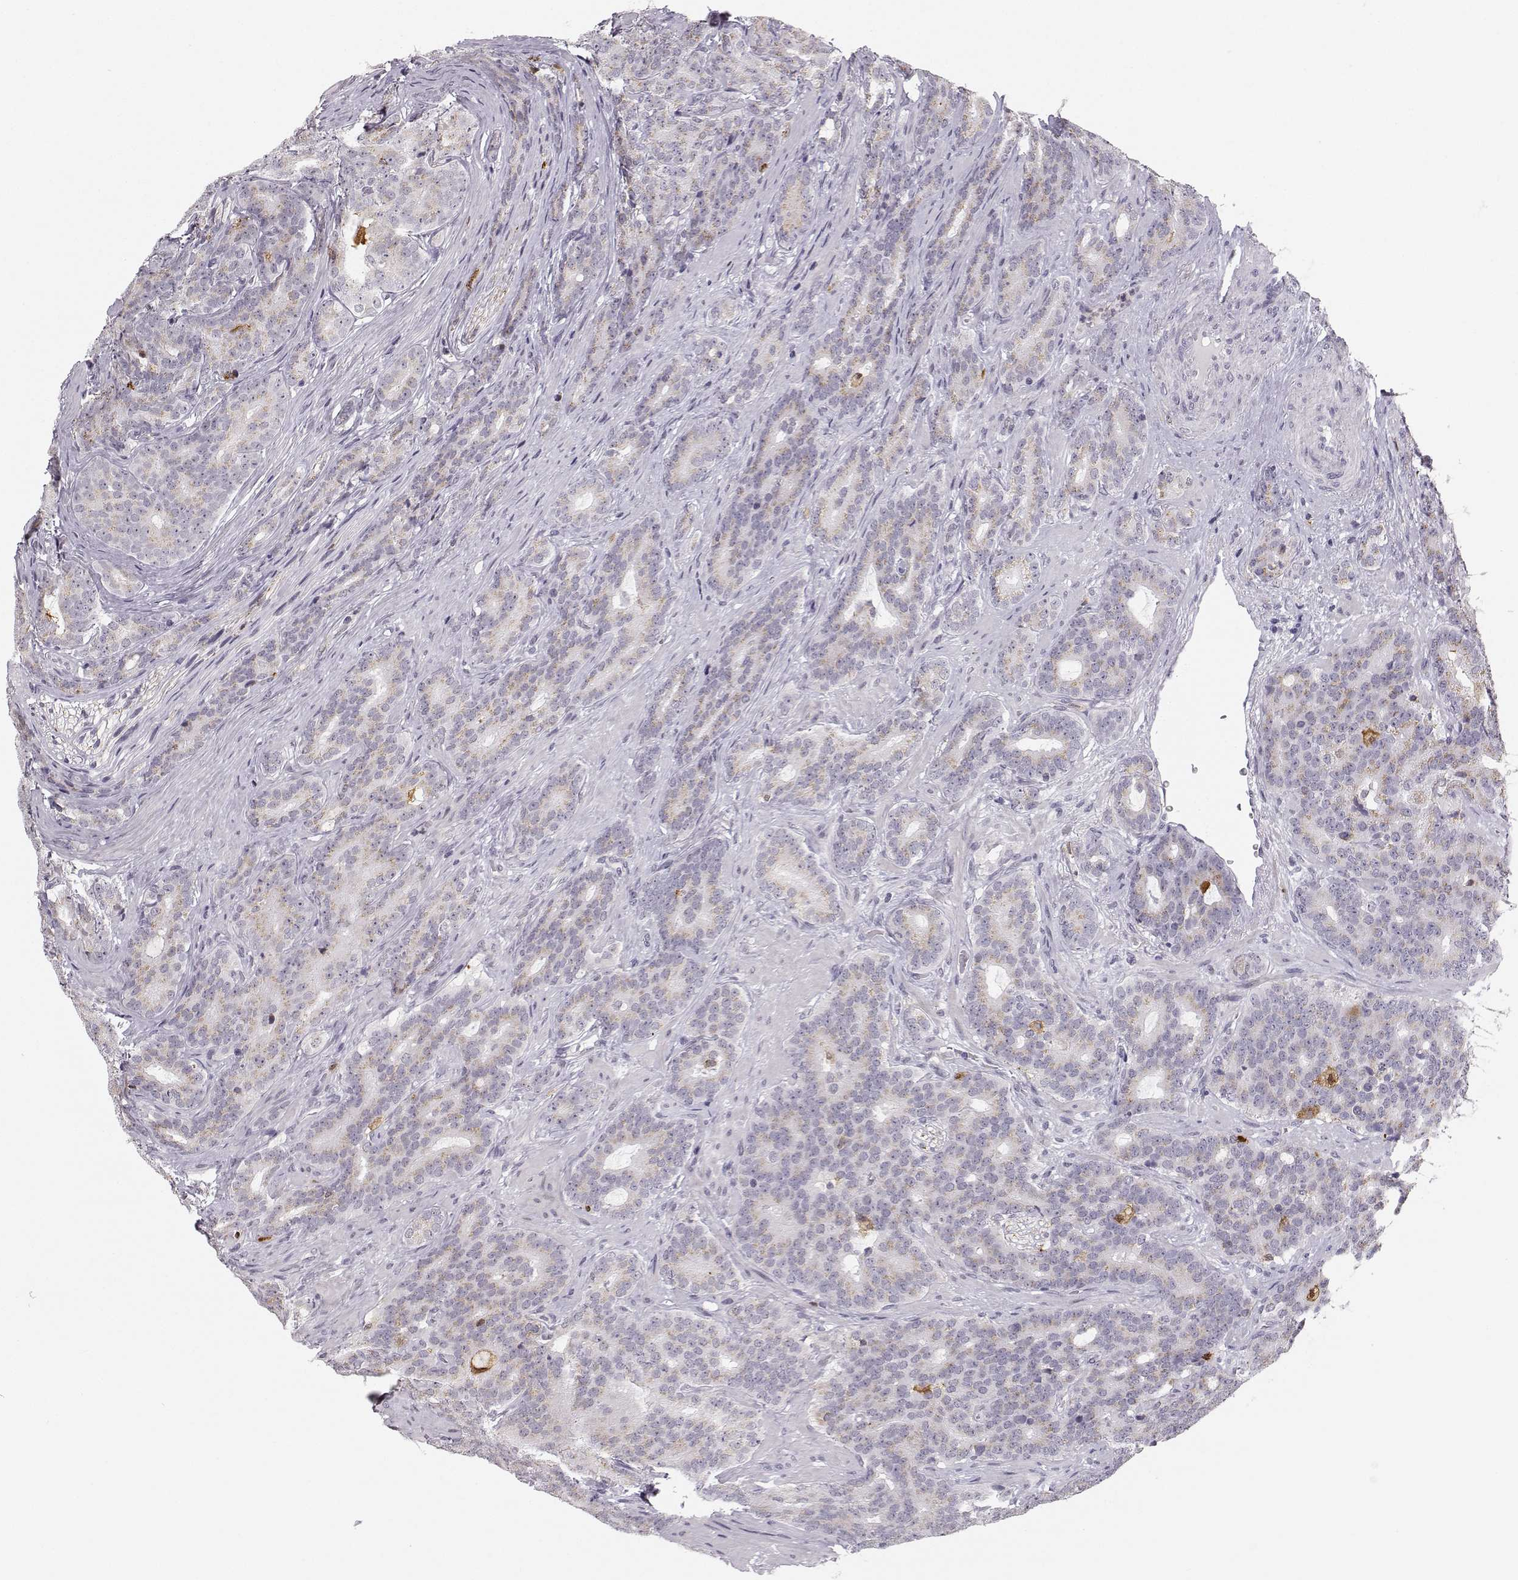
{"staining": {"intensity": "weak", "quantity": "<25%", "location": "cytoplasmic/membranous"}, "tissue": "prostate cancer", "cell_type": "Tumor cells", "image_type": "cancer", "snomed": [{"axis": "morphology", "description": "Adenocarcinoma, NOS"}, {"axis": "topography", "description": "Prostate"}], "caption": "An immunohistochemistry photomicrograph of prostate adenocarcinoma is shown. There is no staining in tumor cells of prostate adenocarcinoma. Nuclei are stained in blue.", "gene": "HTR7", "patient": {"sex": "male", "age": 71}}